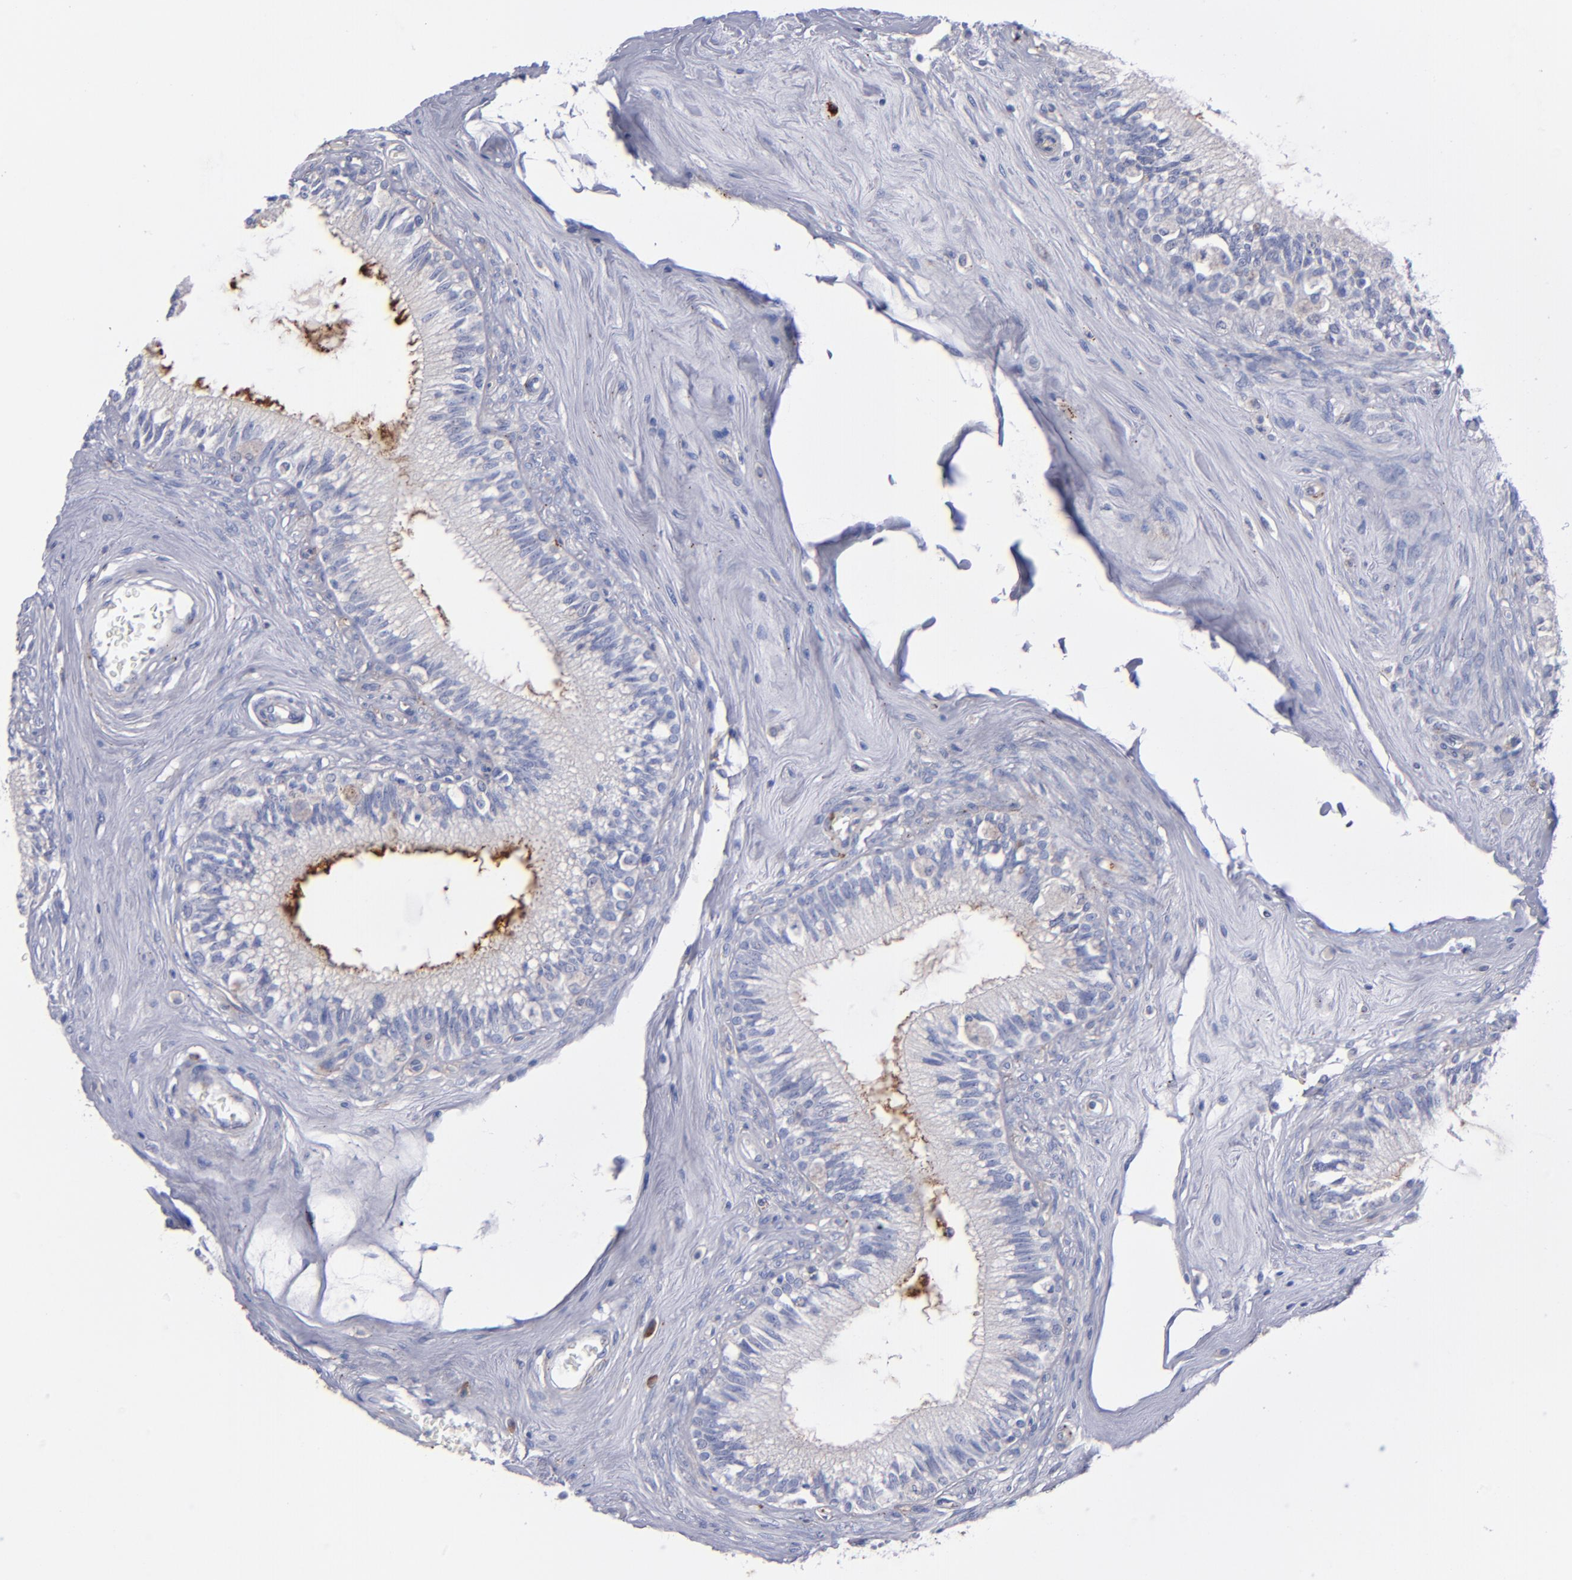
{"staining": {"intensity": "weak", "quantity": "<25%", "location": "cytoplasmic/membranous"}, "tissue": "epididymis", "cell_type": "Glandular cells", "image_type": "normal", "snomed": [{"axis": "morphology", "description": "Normal tissue, NOS"}, {"axis": "morphology", "description": "Inflammation, NOS"}, {"axis": "topography", "description": "Epididymis"}], "caption": "Immunohistochemical staining of normal human epididymis shows no significant expression in glandular cells.", "gene": "MFGE8", "patient": {"sex": "male", "age": 84}}